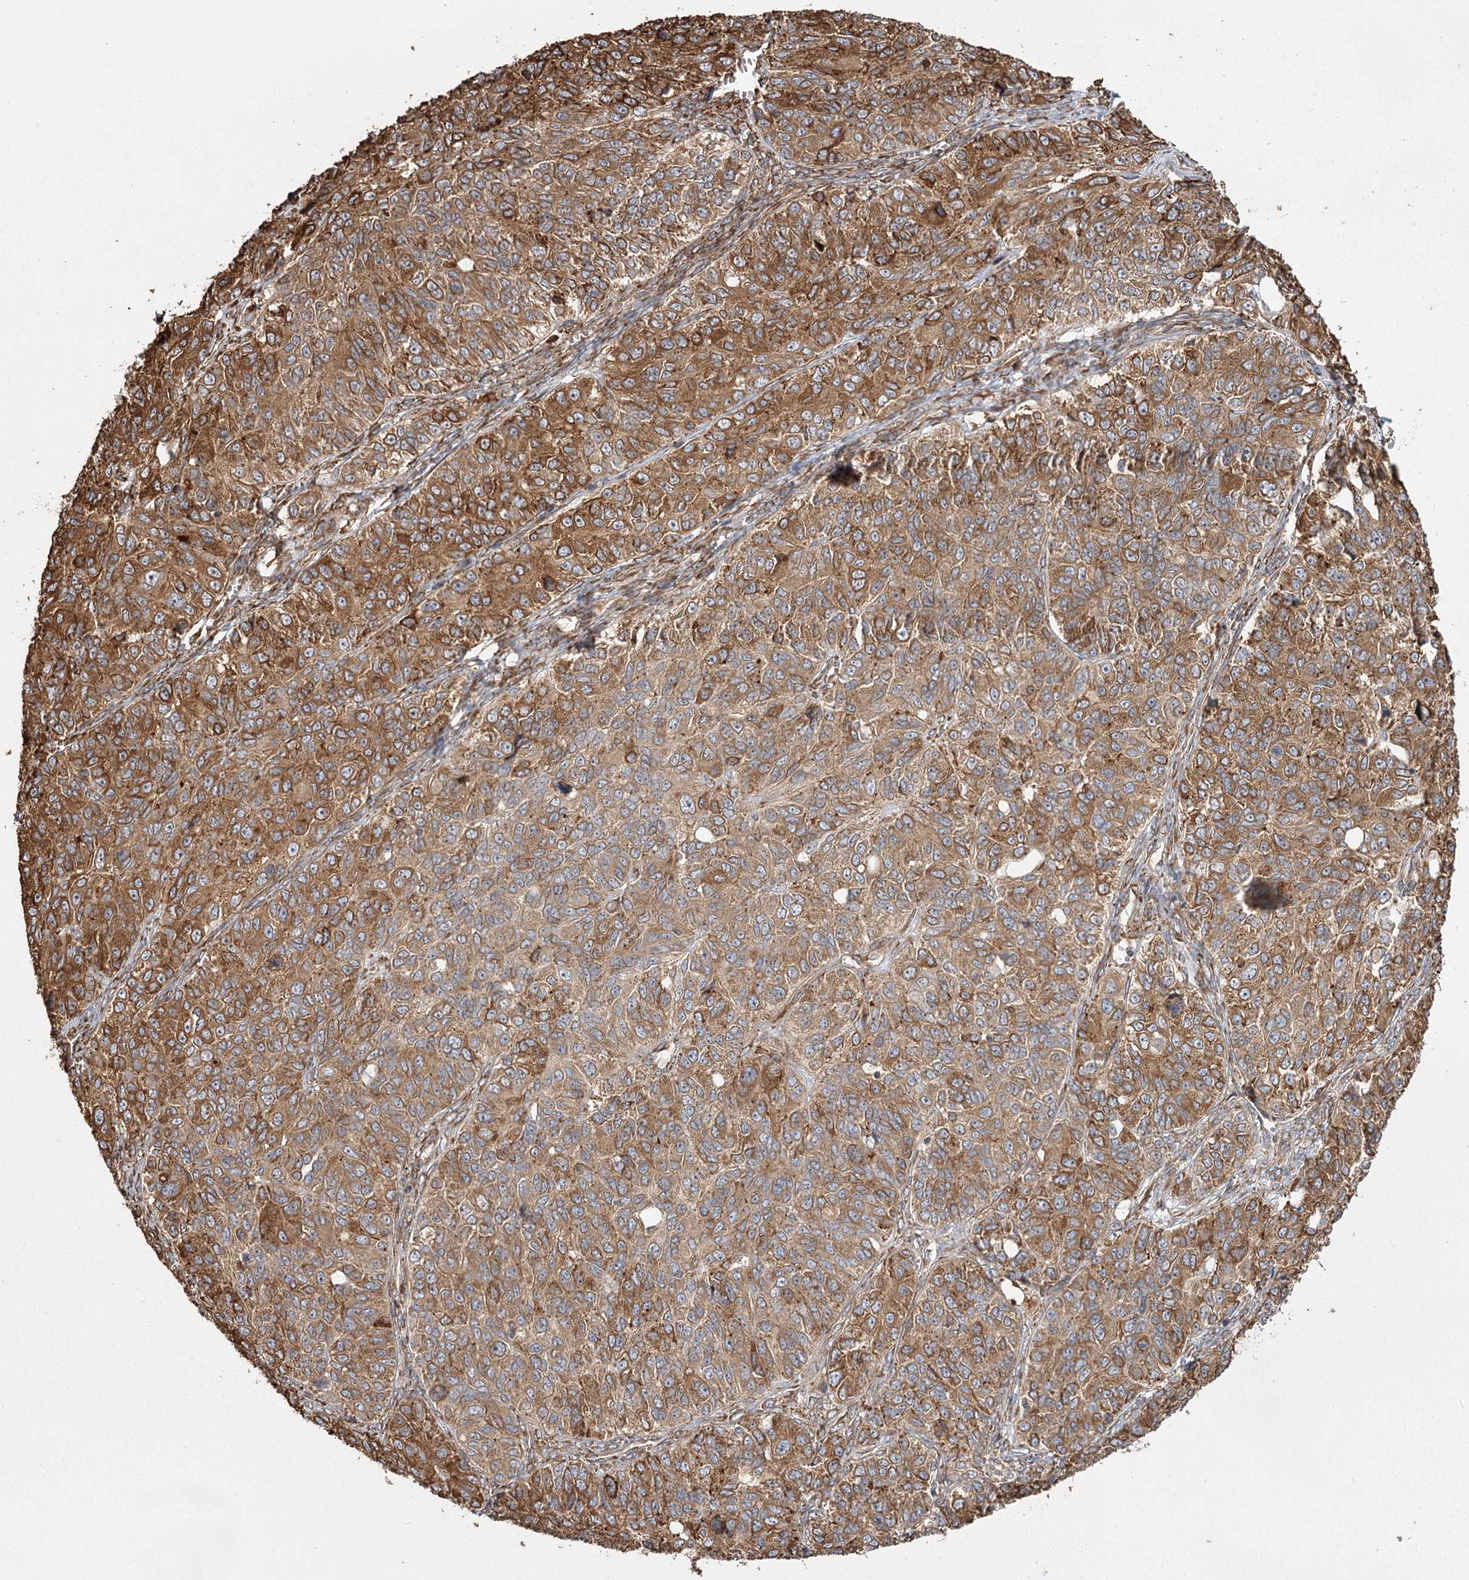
{"staining": {"intensity": "moderate", "quantity": ">75%", "location": "cytoplasmic/membranous"}, "tissue": "ovarian cancer", "cell_type": "Tumor cells", "image_type": "cancer", "snomed": [{"axis": "morphology", "description": "Carcinoma, endometroid"}, {"axis": "topography", "description": "Ovary"}], "caption": "A brown stain highlights moderate cytoplasmic/membranous staining of a protein in ovarian endometroid carcinoma tumor cells.", "gene": "FAM13A", "patient": {"sex": "female", "age": 51}}